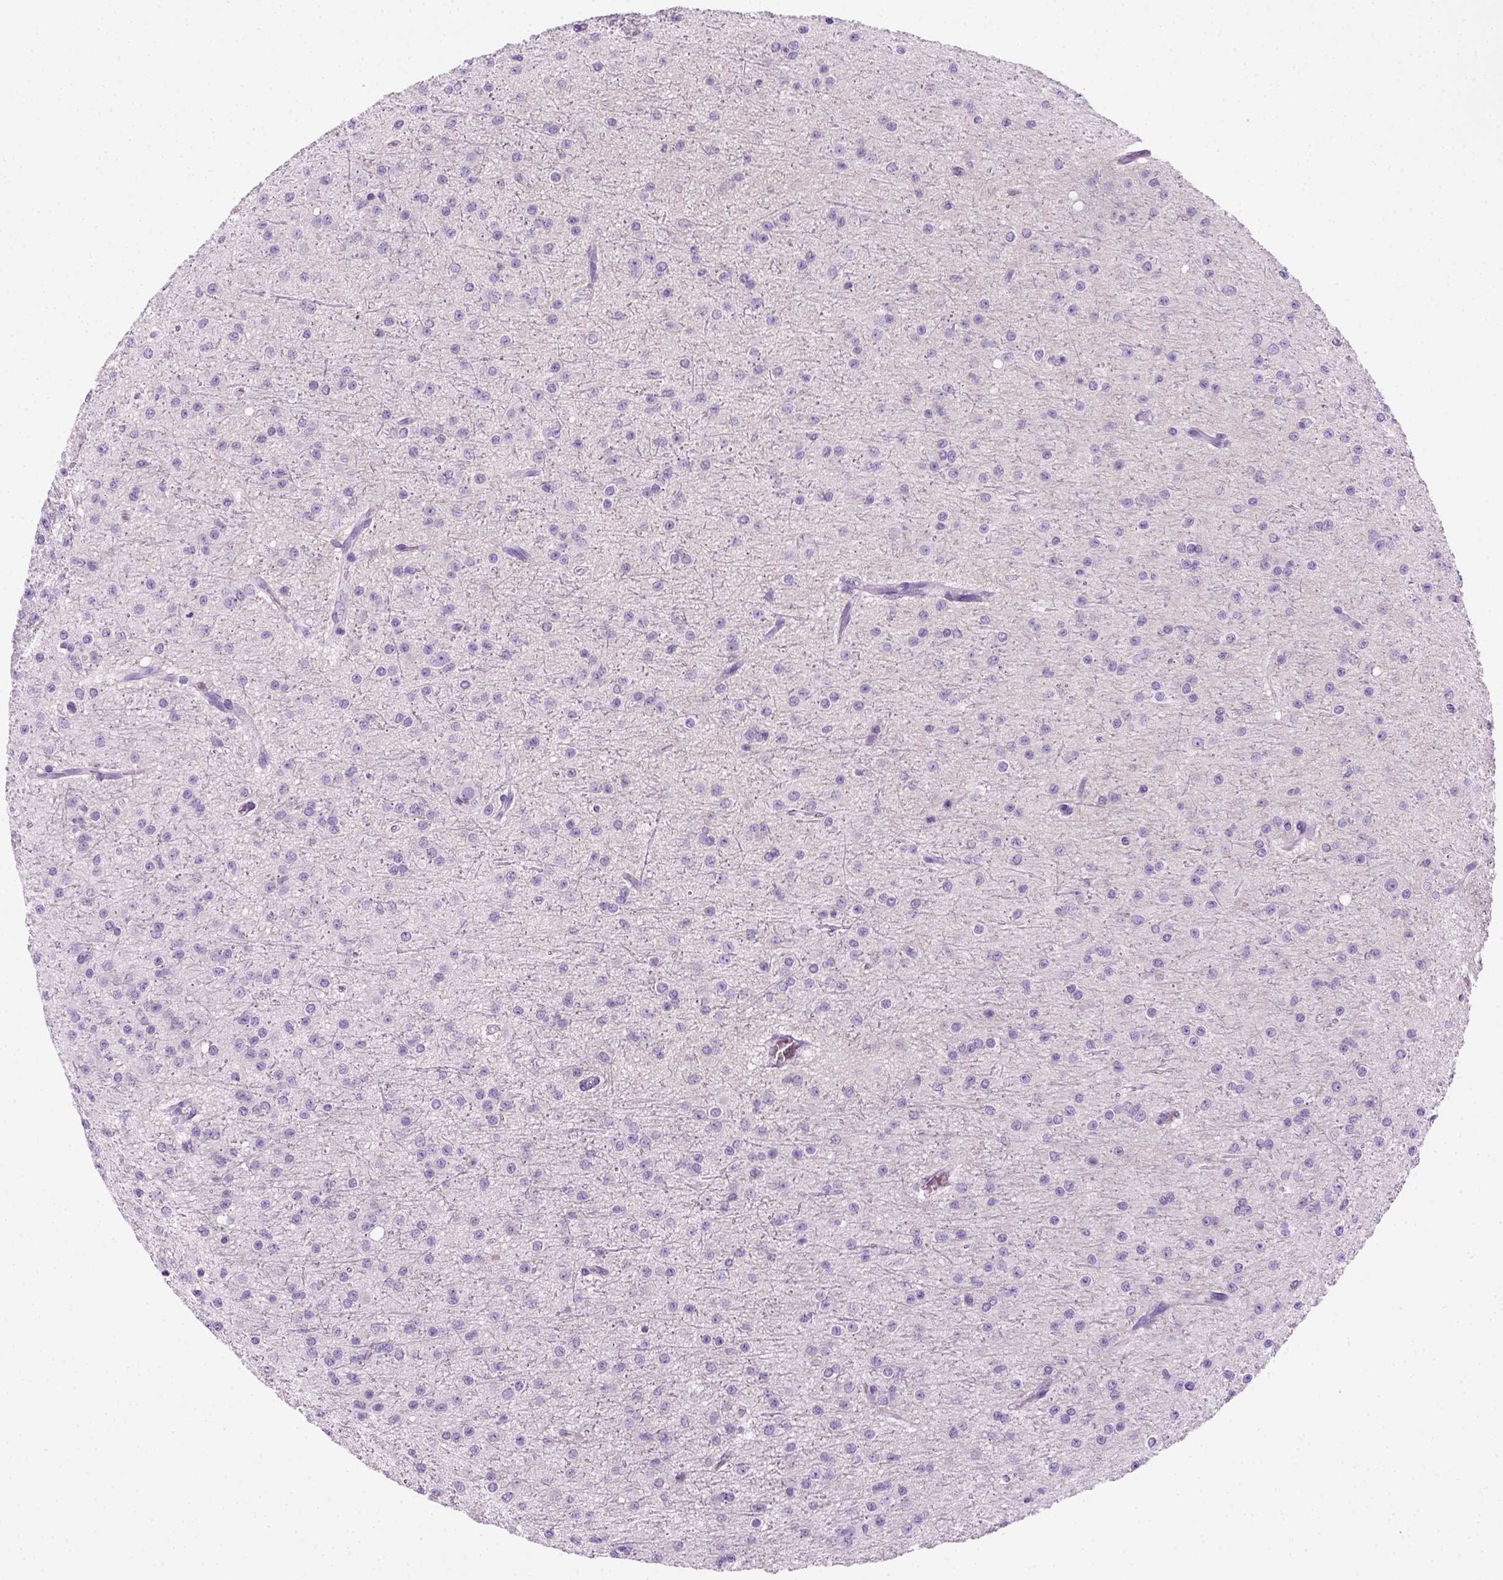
{"staining": {"intensity": "negative", "quantity": "none", "location": "none"}, "tissue": "glioma", "cell_type": "Tumor cells", "image_type": "cancer", "snomed": [{"axis": "morphology", "description": "Glioma, malignant, Low grade"}, {"axis": "topography", "description": "Brain"}], "caption": "Human malignant glioma (low-grade) stained for a protein using immunohistochemistry reveals no positivity in tumor cells.", "gene": "AQP3", "patient": {"sex": "male", "age": 27}}